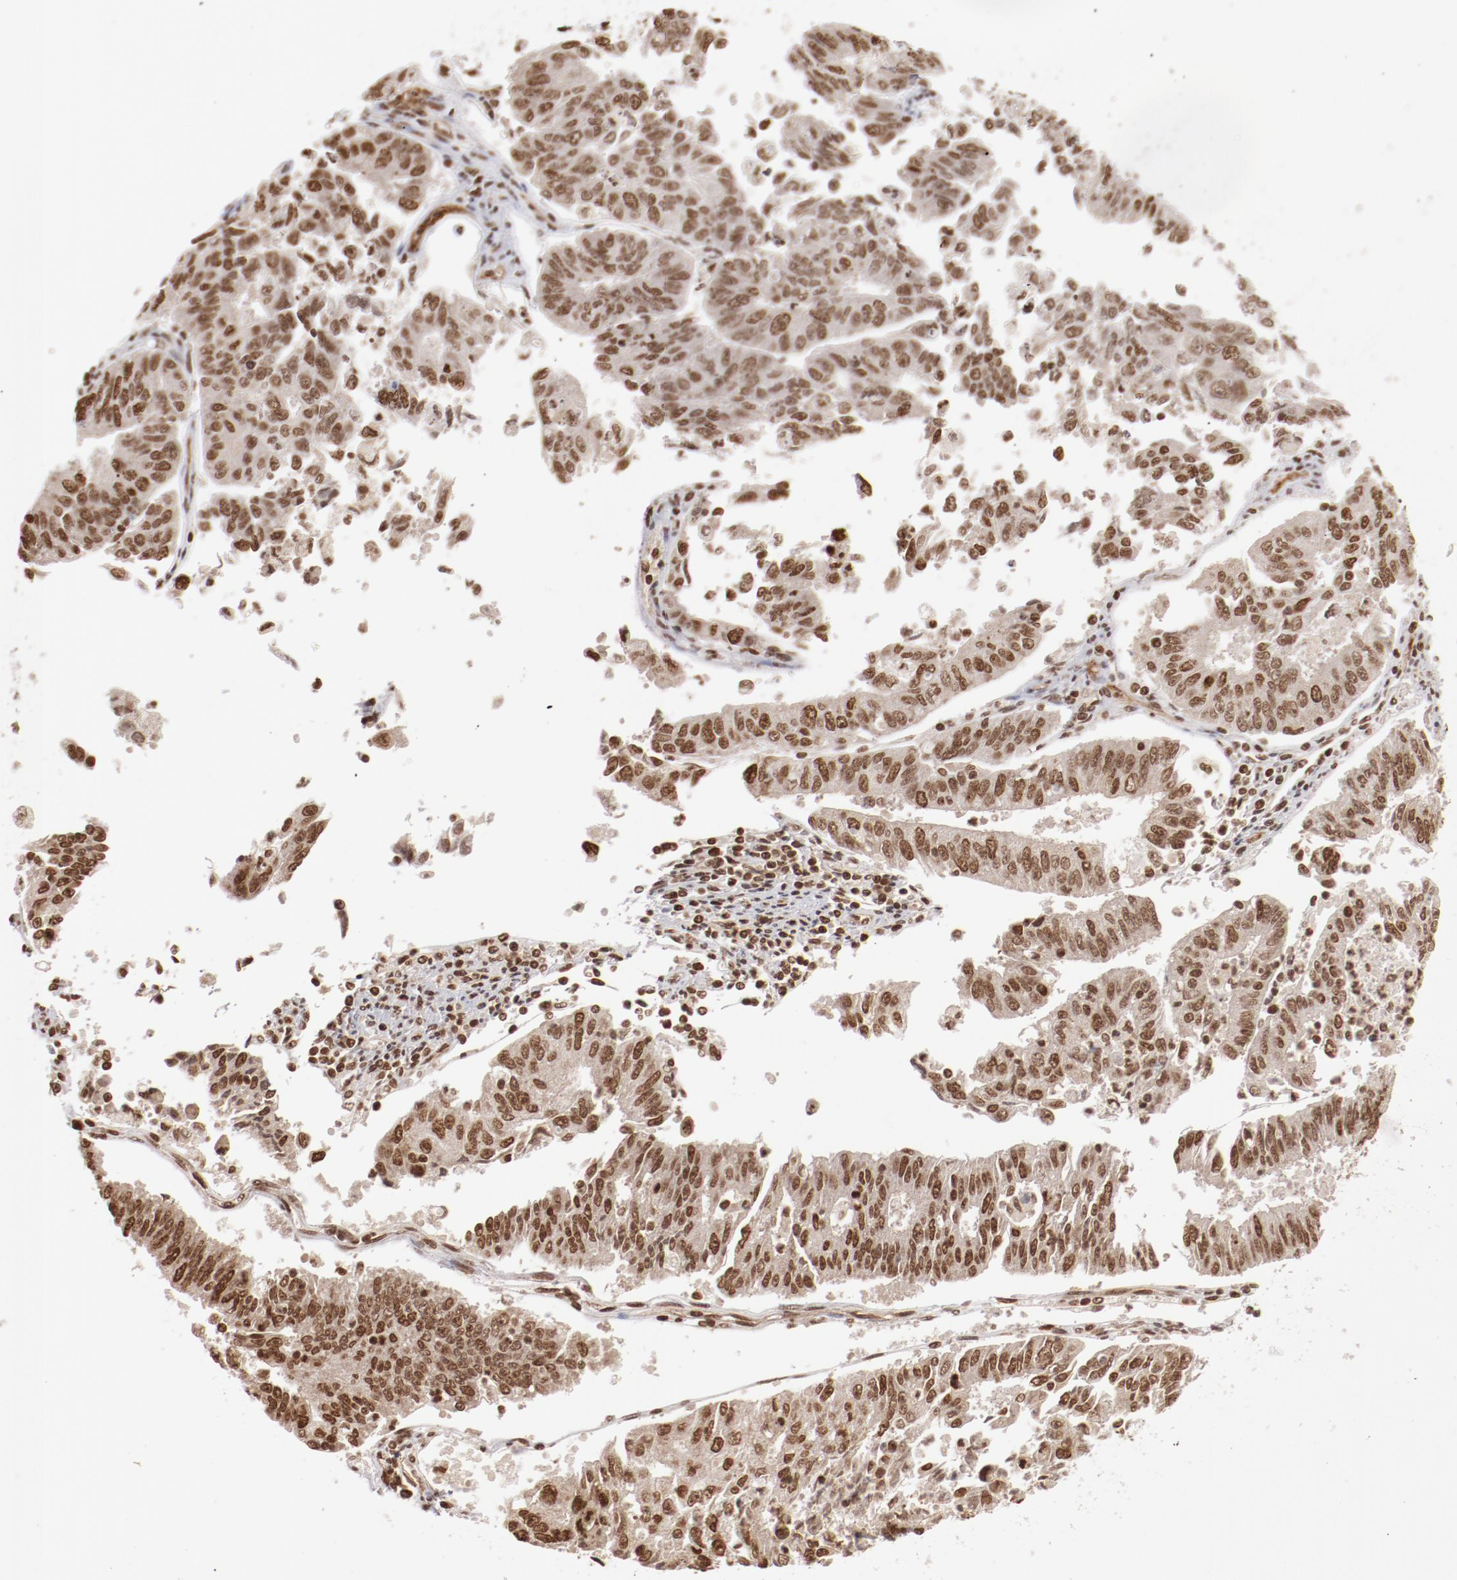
{"staining": {"intensity": "moderate", "quantity": ">75%", "location": "nuclear"}, "tissue": "endometrial cancer", "cell_type": "Tumor cells", "image_type": "cancer", "snomed": [{"axis": "morphology", "description": "Adenocarcinoma, NOS"}, {"axis": "topography", "description": "Endometrium"}], "caption": "A micrograph of endometrial cancer (adenocarcinoma) stained for a protein reveals moderate nuclear brown staining in tumor cells. (DAB = brown stain, brightfield microscopy at high magnification).", "gene": "ABL2", "patient": {"sex": "female", "age": 42}}